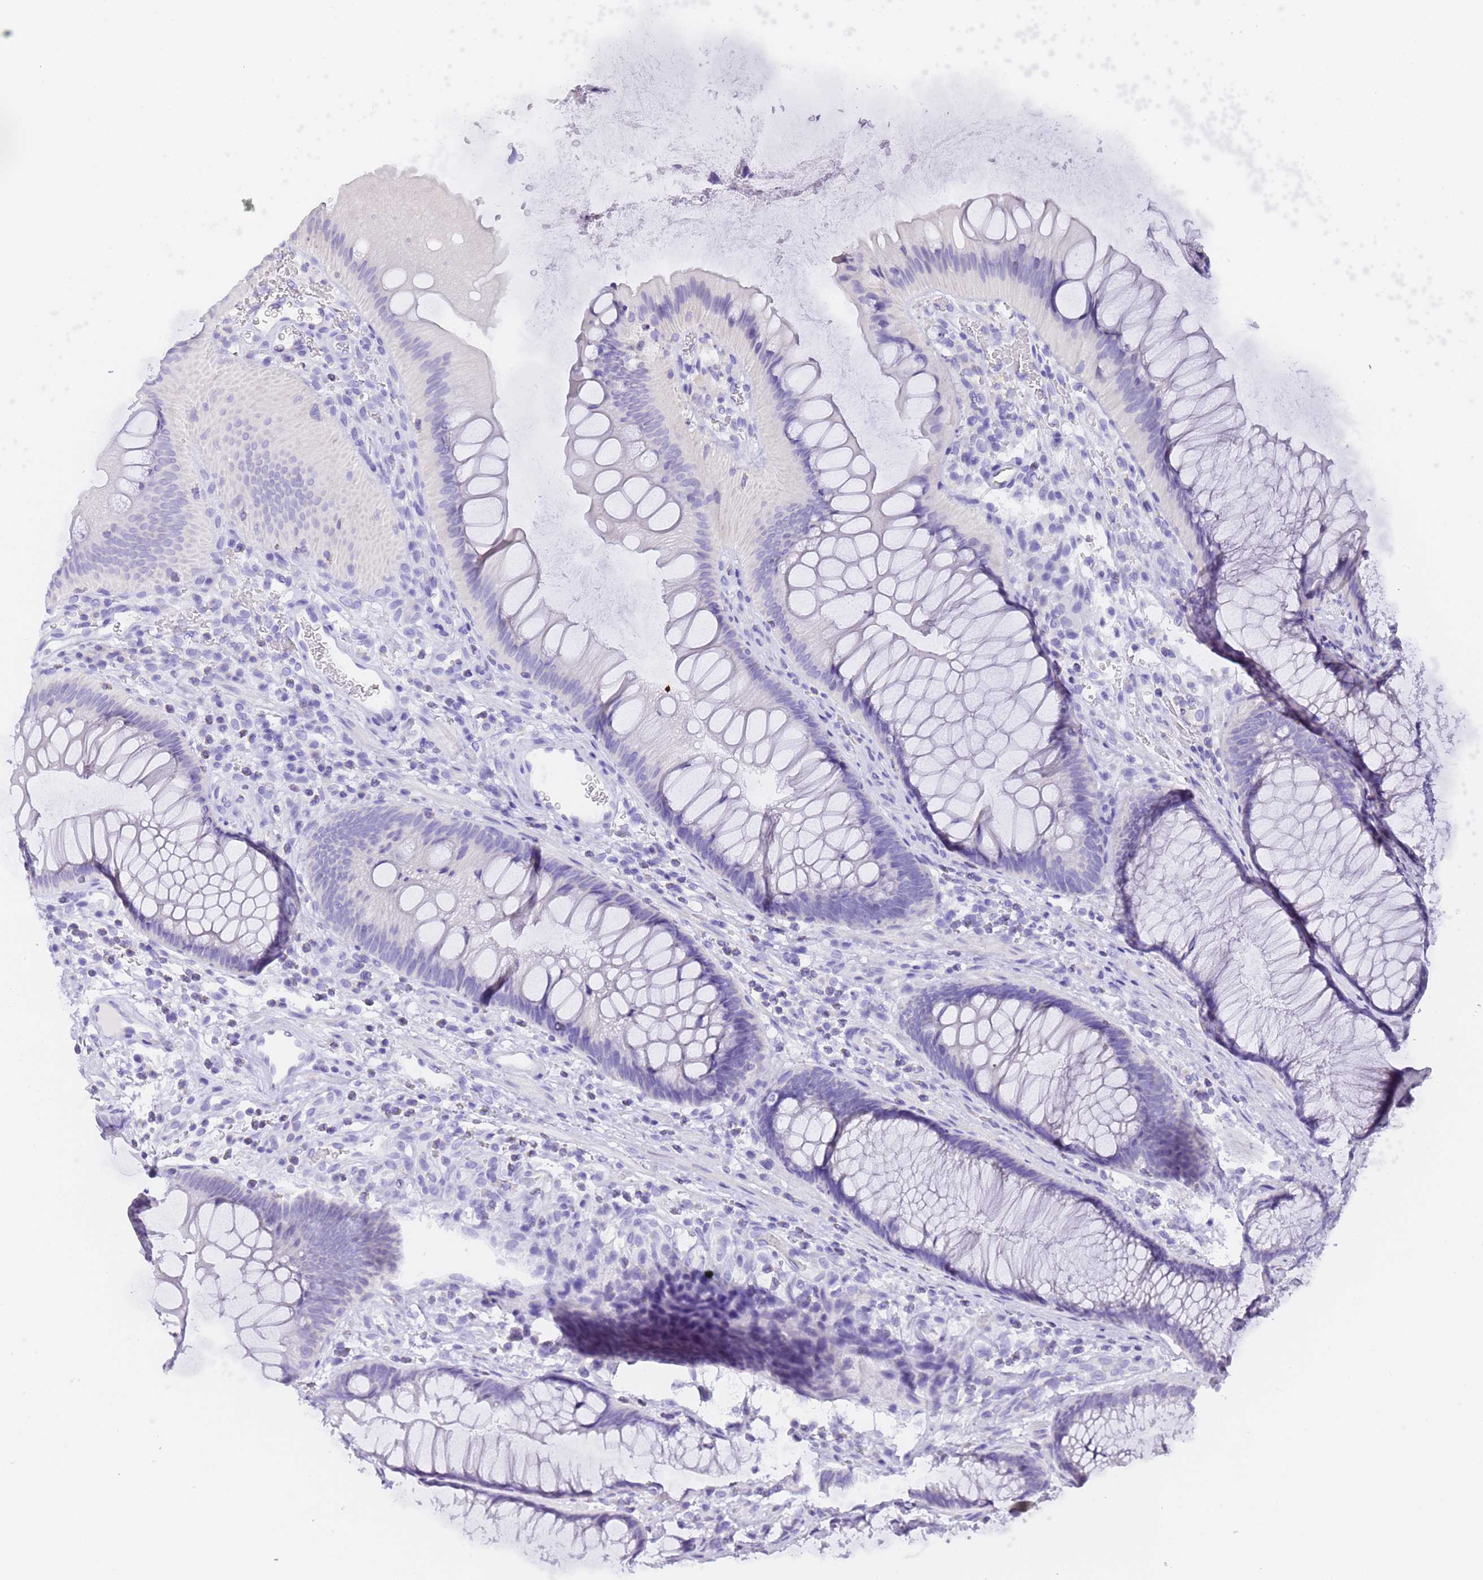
{"staining": {"intensity": "negative", "quantity": "none", "location": "none"}, "tissue": "colon", "cell_type": "Endothelial cells", "image_type": "normal", "snomed": [{"axis": "morphology", "description": "Normal tissue, NOS"}, {"axis": "topography", "description": "Colon"}], "caption": "Micrograph shows no protein positivity in endothelial cells of normal colon. (Stains: DAB (3,3'-diaminobenzidine) immunohistochemistry (IHC) with hematoxylin counter stain, Microscopy: brightfield microscopy at high magnification).", "gene": "GABRA1", "patient": {"sex": "female", "age": 82}}